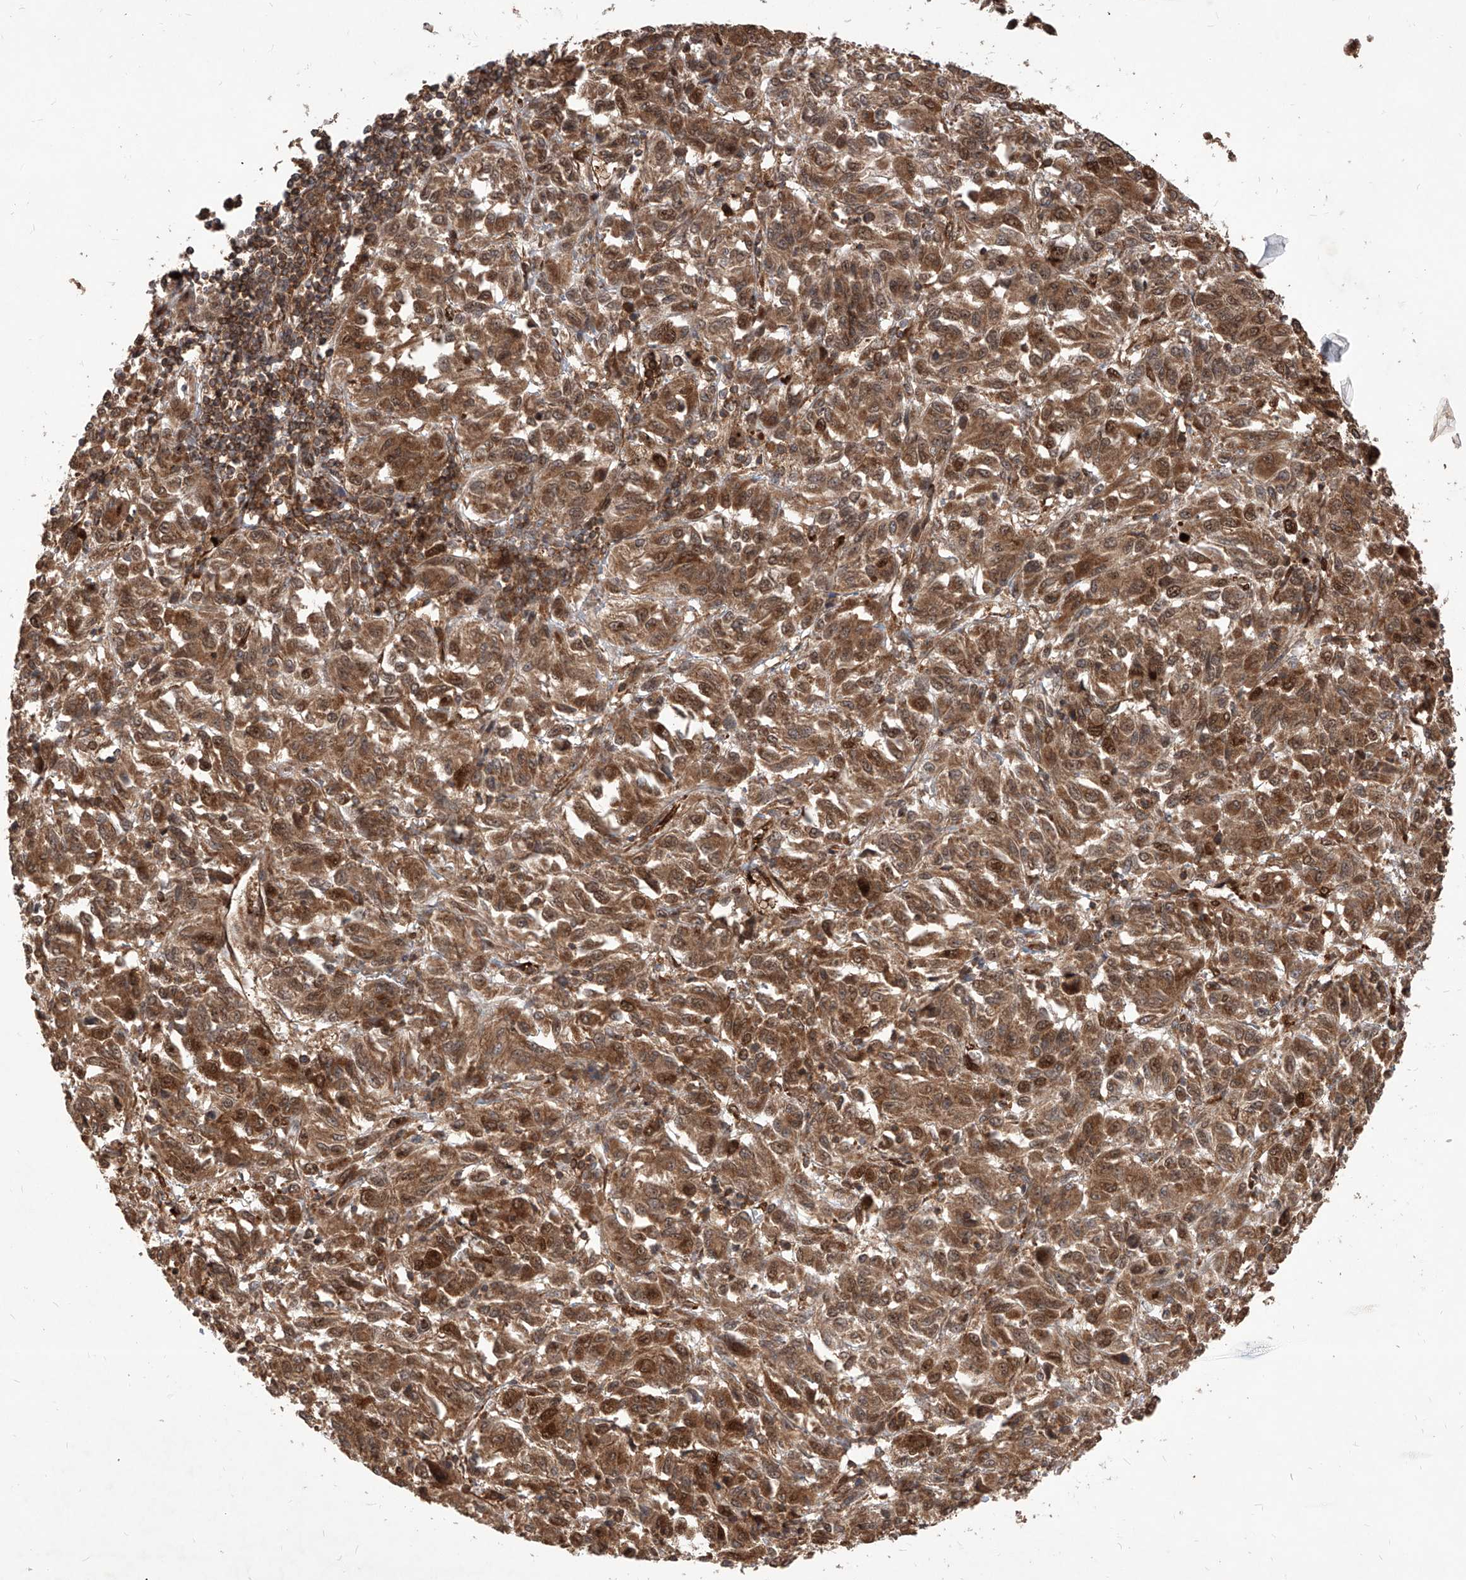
{"staining": {"intensity": "moderate", "quantity": ">75%", "location": "cytoplasmic/membranous,nuclear"}, "tissue": "melanoma", "cell_type": "Tumor cells", "image_type": "cancer", "snomed": [{"axis": "morphology", "description": "Malignant melanoma, Metastatic site"}, {"axis": "topography", "description": "Lung"}], "caption": "Immunohistochemical staining of melanoma shows medium levels of moderate cytoplasmic/membranous and nuclear protein staining in about >75% of tumor cells.", "gene": "MAGED2", "patient": {"sex": "male", "age": 64}}